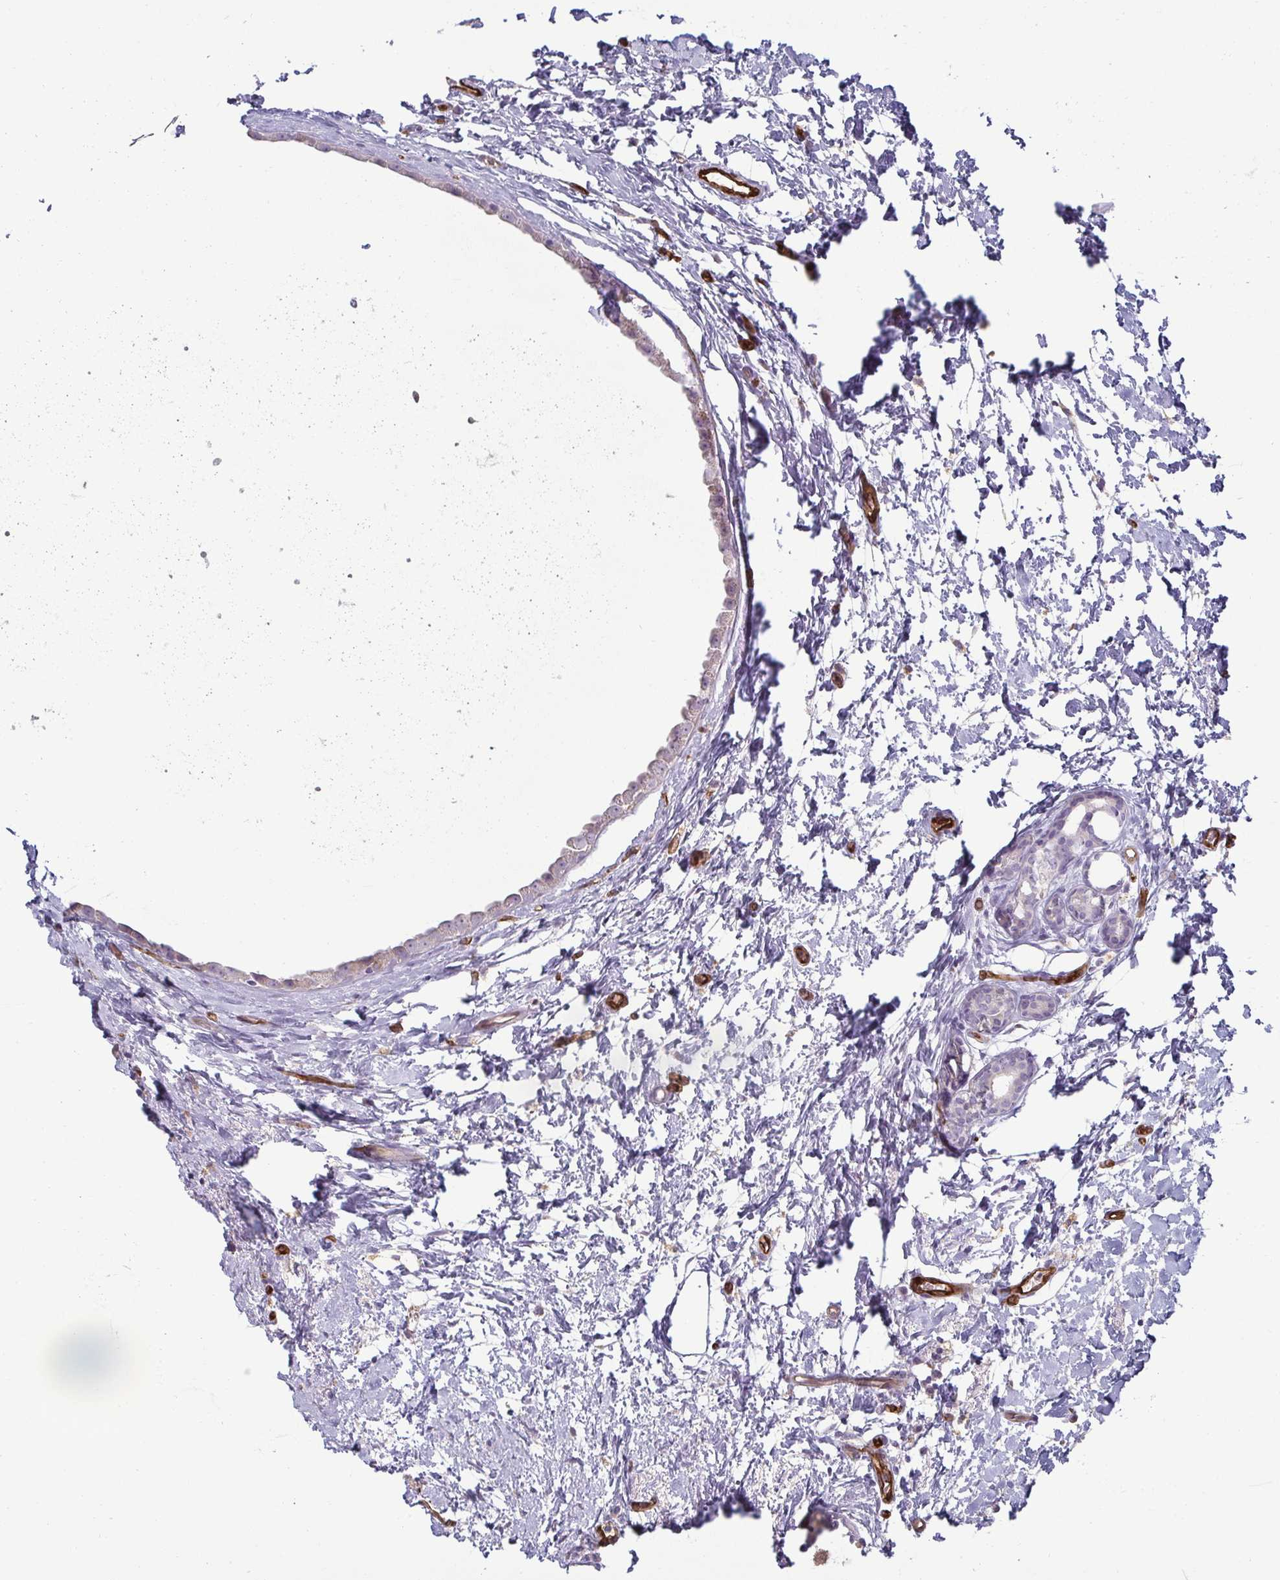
{"staining": {"intensity": "negative", "quantity": "none", "location": "none"}, "tissue": "breast cancer", "cell_type": "Tumor cells", "image_type": "cancer", "snomed": [{"axis": "morphology", "description": "Duct carcinoma"}, {"axis": "topography", "description": "Breast"}], "caption": "Tumor cells are negative for protein expression in human breast cancer (intraductal carcinoma).", "gene": "PDE2A", "patient": {"sex": "female", "age": 59}}